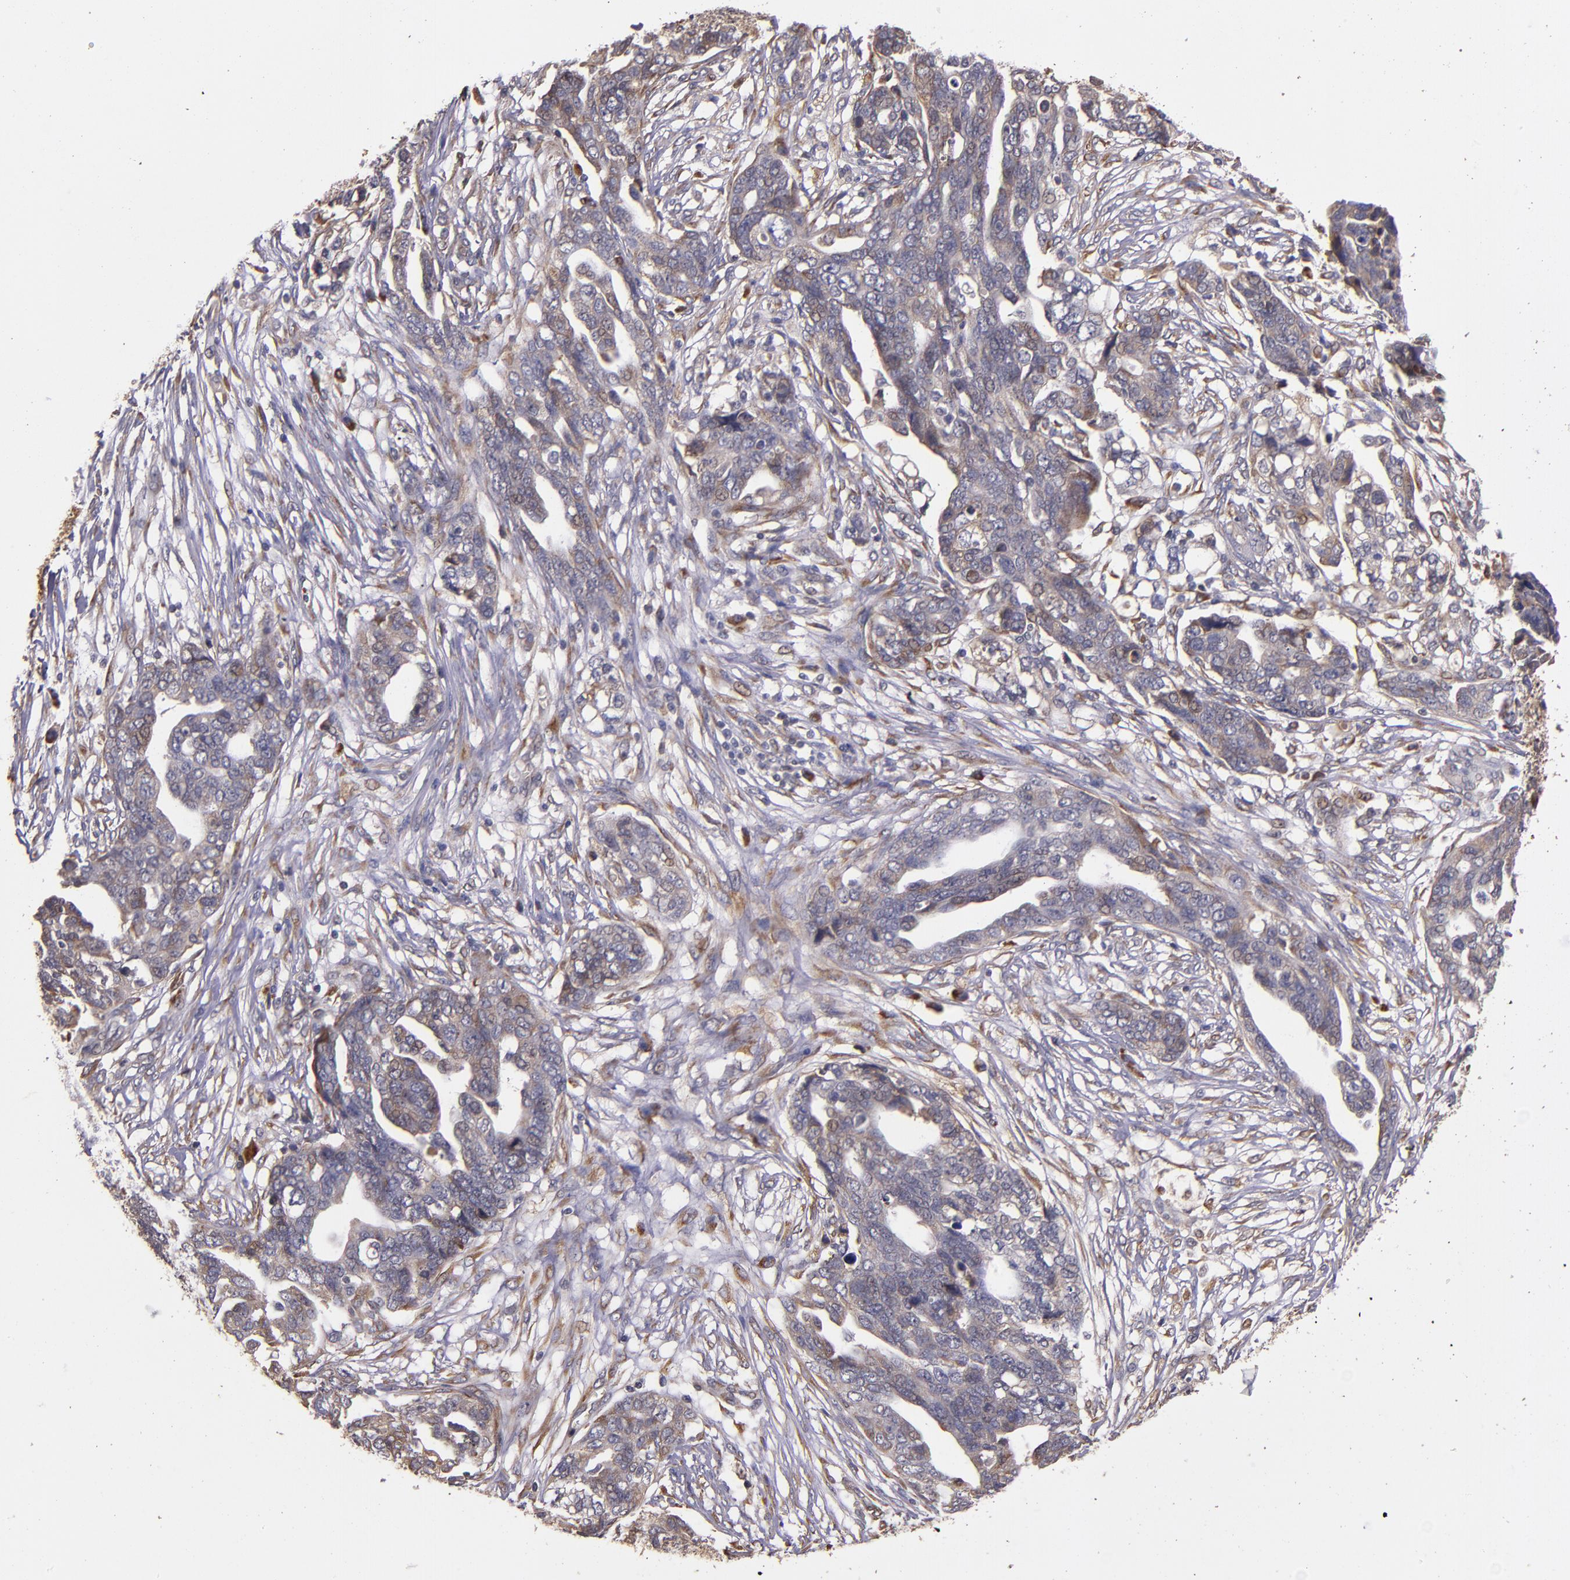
{"staining": {"intensity": "weak", "quantity": ">75%", "location": "cytoplasmic/membranous"}, "tissue": "ovarian cancer", "cell_type": "Tumor cells", "image_type": "cancer", "snomed": [{"axis": "morphology", "description": "Normal tissue, NOS"}, {"axis": "morphology", "description": "Cystadenocarcinoma, serous, NOS"}, {"axis": "topography", "description": "Fallopian tube"}, {"axis": "topography", "description": "Ovary"}], "caption": "Protein staining displays weak cytoplasmic/membranous positivity in about >75% of tumor cells in ovarian serous cystadenocarcinoma.", "gene": "PRAF2", "patient": {"sex": "female", "age": 56}}